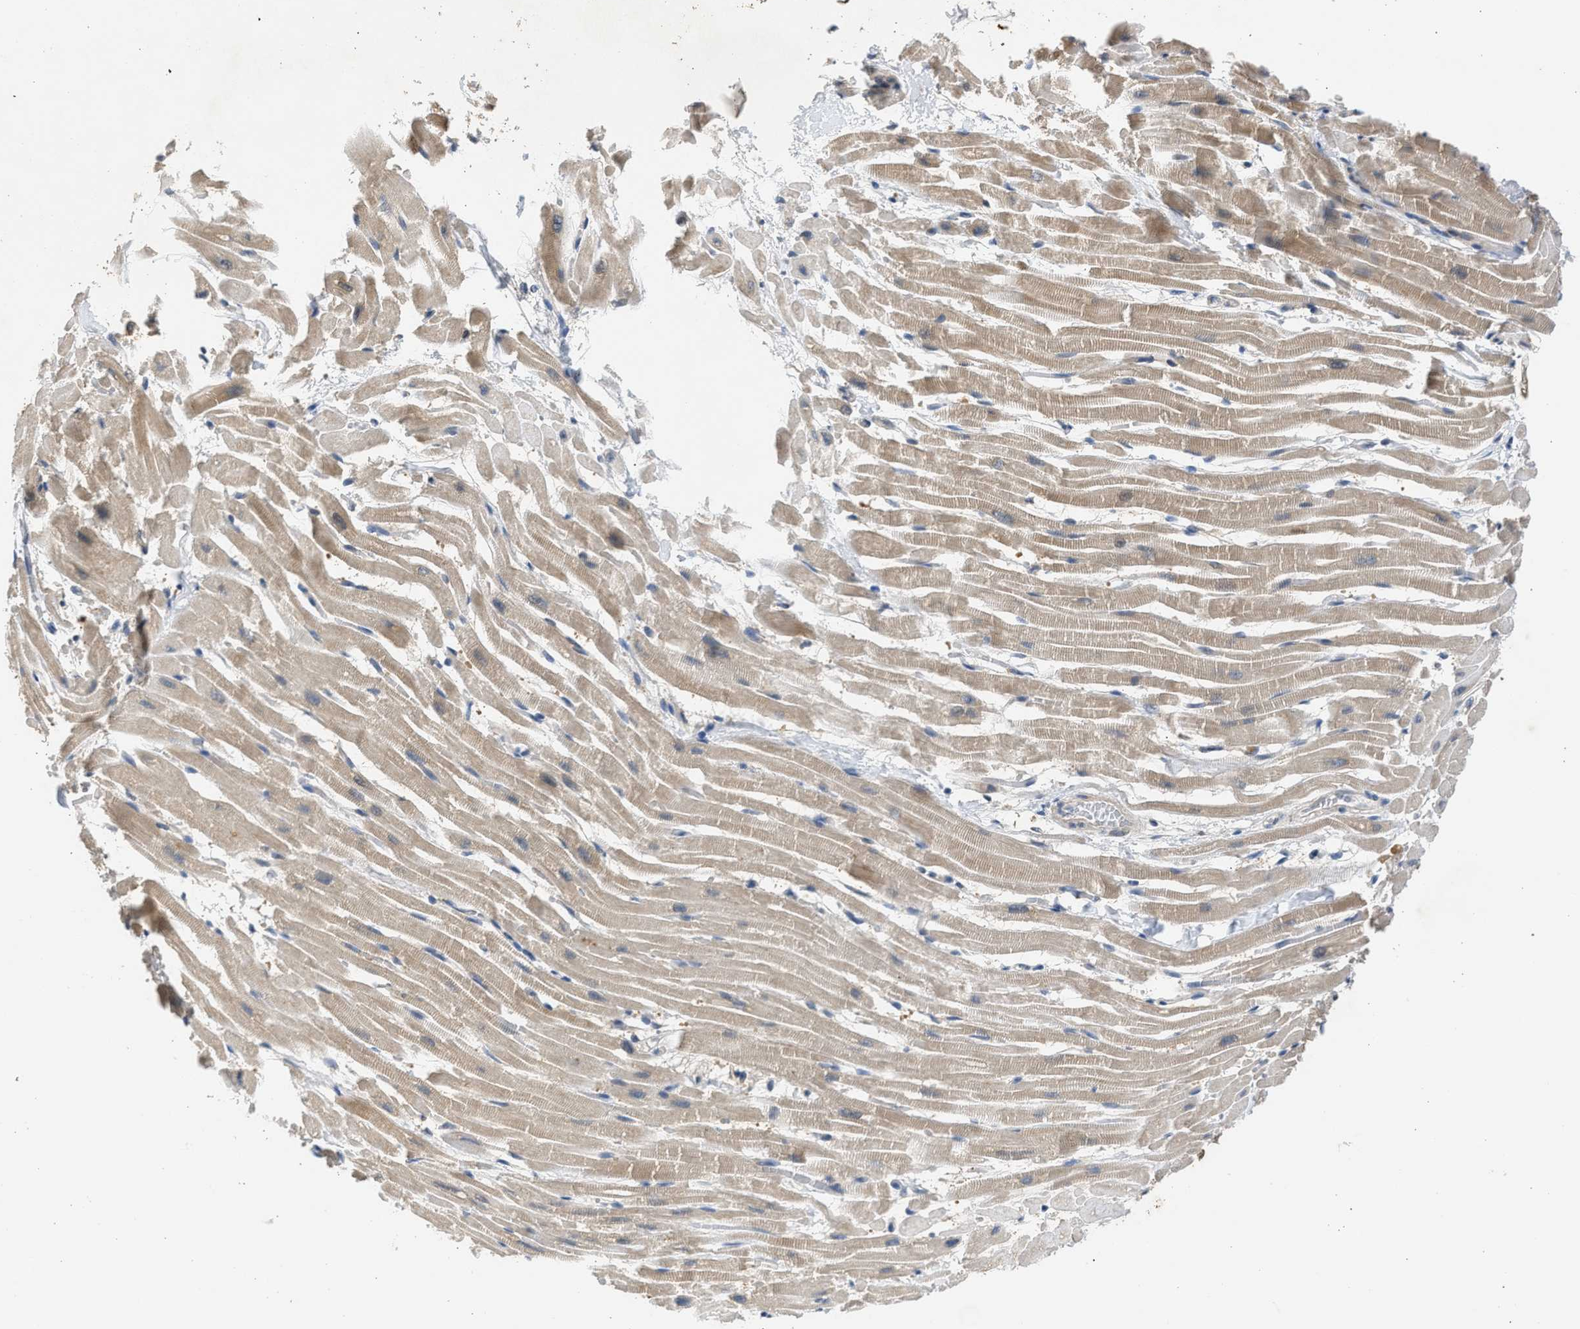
{"staining": {"intensity": "weak", "quantity": ">75%", "location": "cytoplasmic/membranous"}, "tissue": "heart muscle", "cell_type": "Cardiomyocytes", "image_type": "normal", "snomed": [{"axis": "morphology", "description": "Normal tissue, NOS"}, {"axis": "topography", "description": "Heart"}], "caption": "IHC (DAB) staining of unremarkable human heart muscle exhibits weak cytoplasmic/membranous protein positivity in about >75% of cardiomyocytes.", "gene": "CYP1A1", "patient": {"sex": "male", "age": 45}}